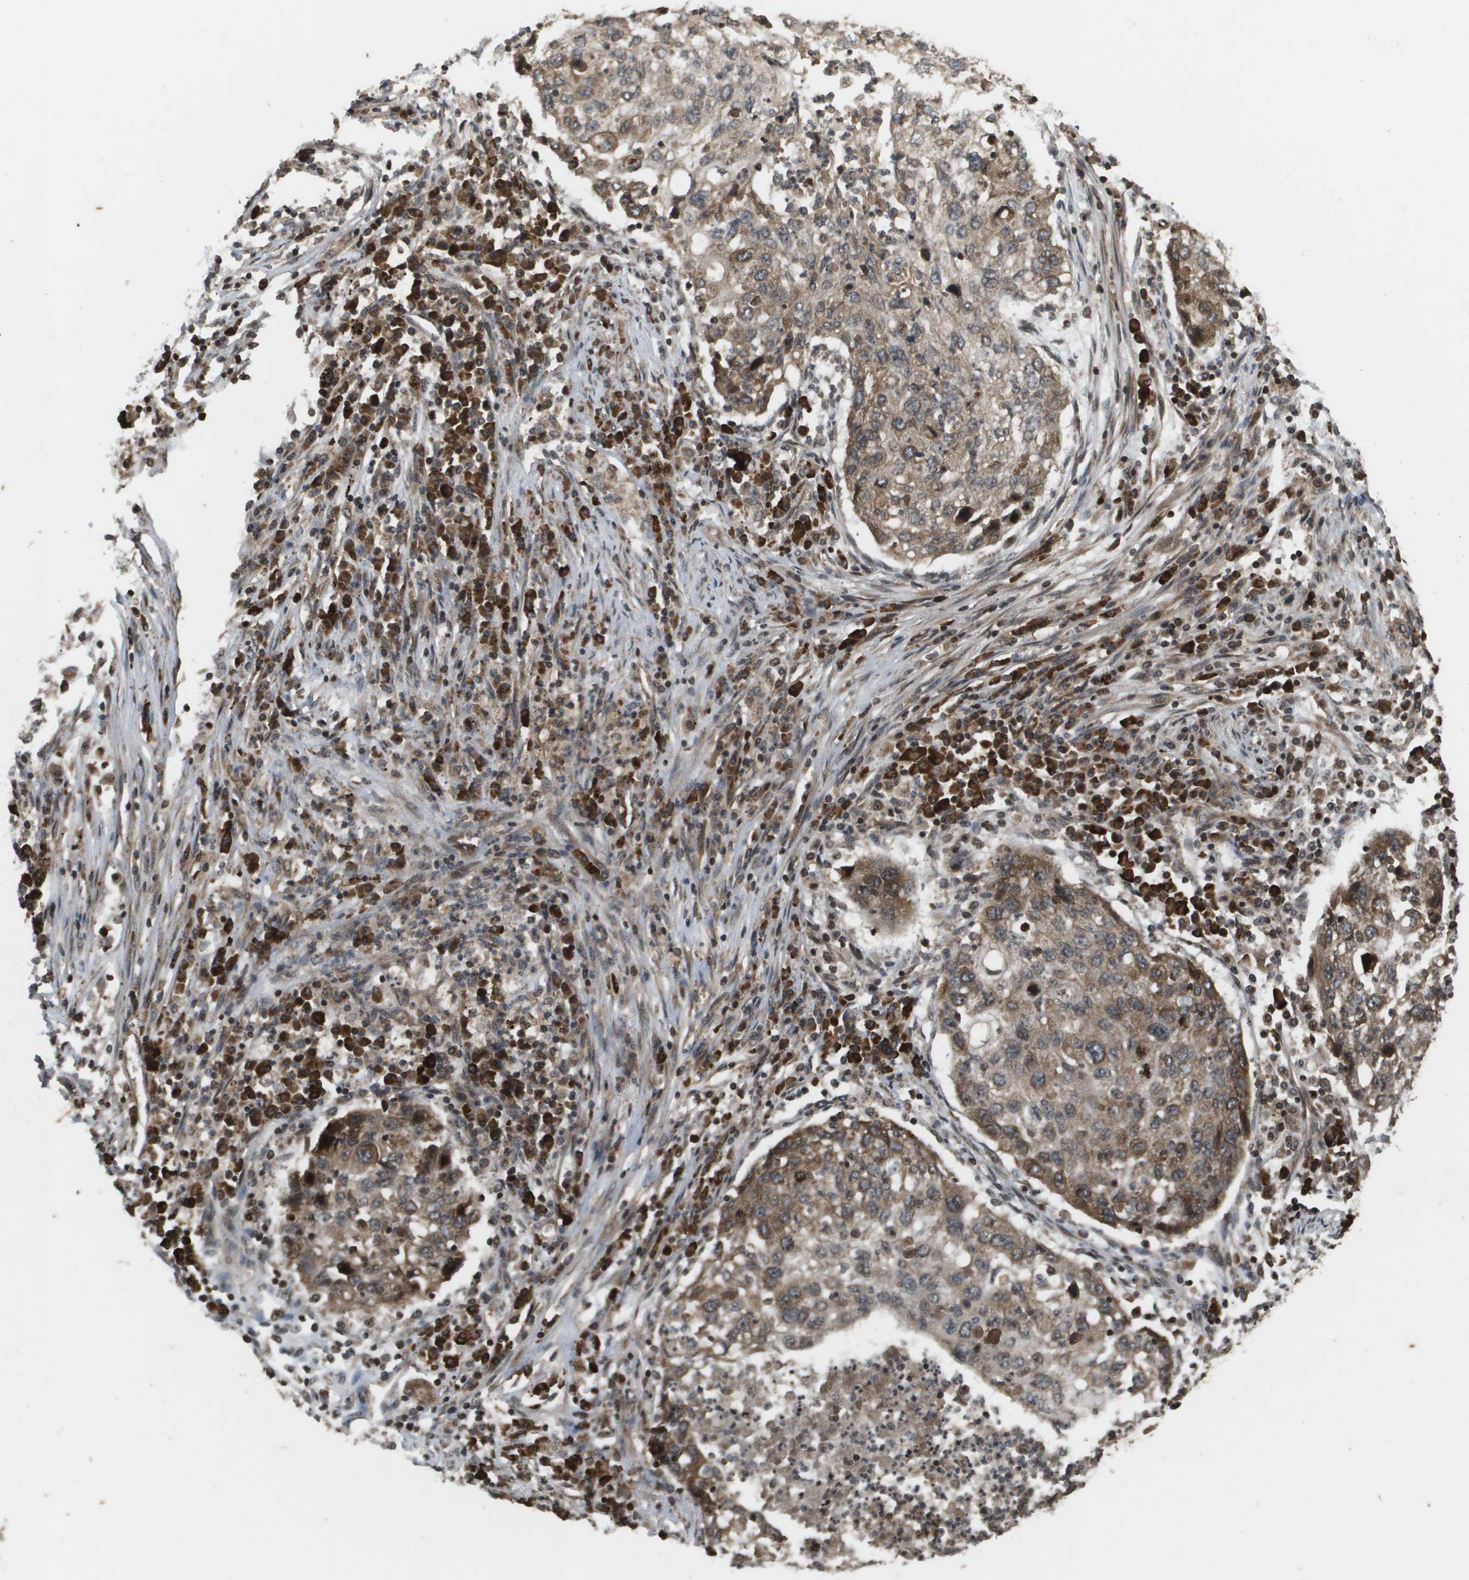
{"staining": {"intensity": "moderate", "quantity": ">75%", "location": "cytoplasmic/membranous,nuclear"}, "tissue": "lung cancer", "cell_type": "Tumor cells", "image_type": "cancer", "snomed": [{"axis": "morphology", "description": "Squamous cell carcinoma, NOS"}, {"axis": "topography", "description": "Lung"}], "caption": "DAB (3,3'-diaminobenzidine) immunohistochemical staining of human lung squamous cell carcinoma demonstrates moderate cytoplasmic/membranous and nuclear protein staining in approximately >75% of tumor cells.", "gene": "KIF11", "patient": {"sex": "female", "age": 63}}